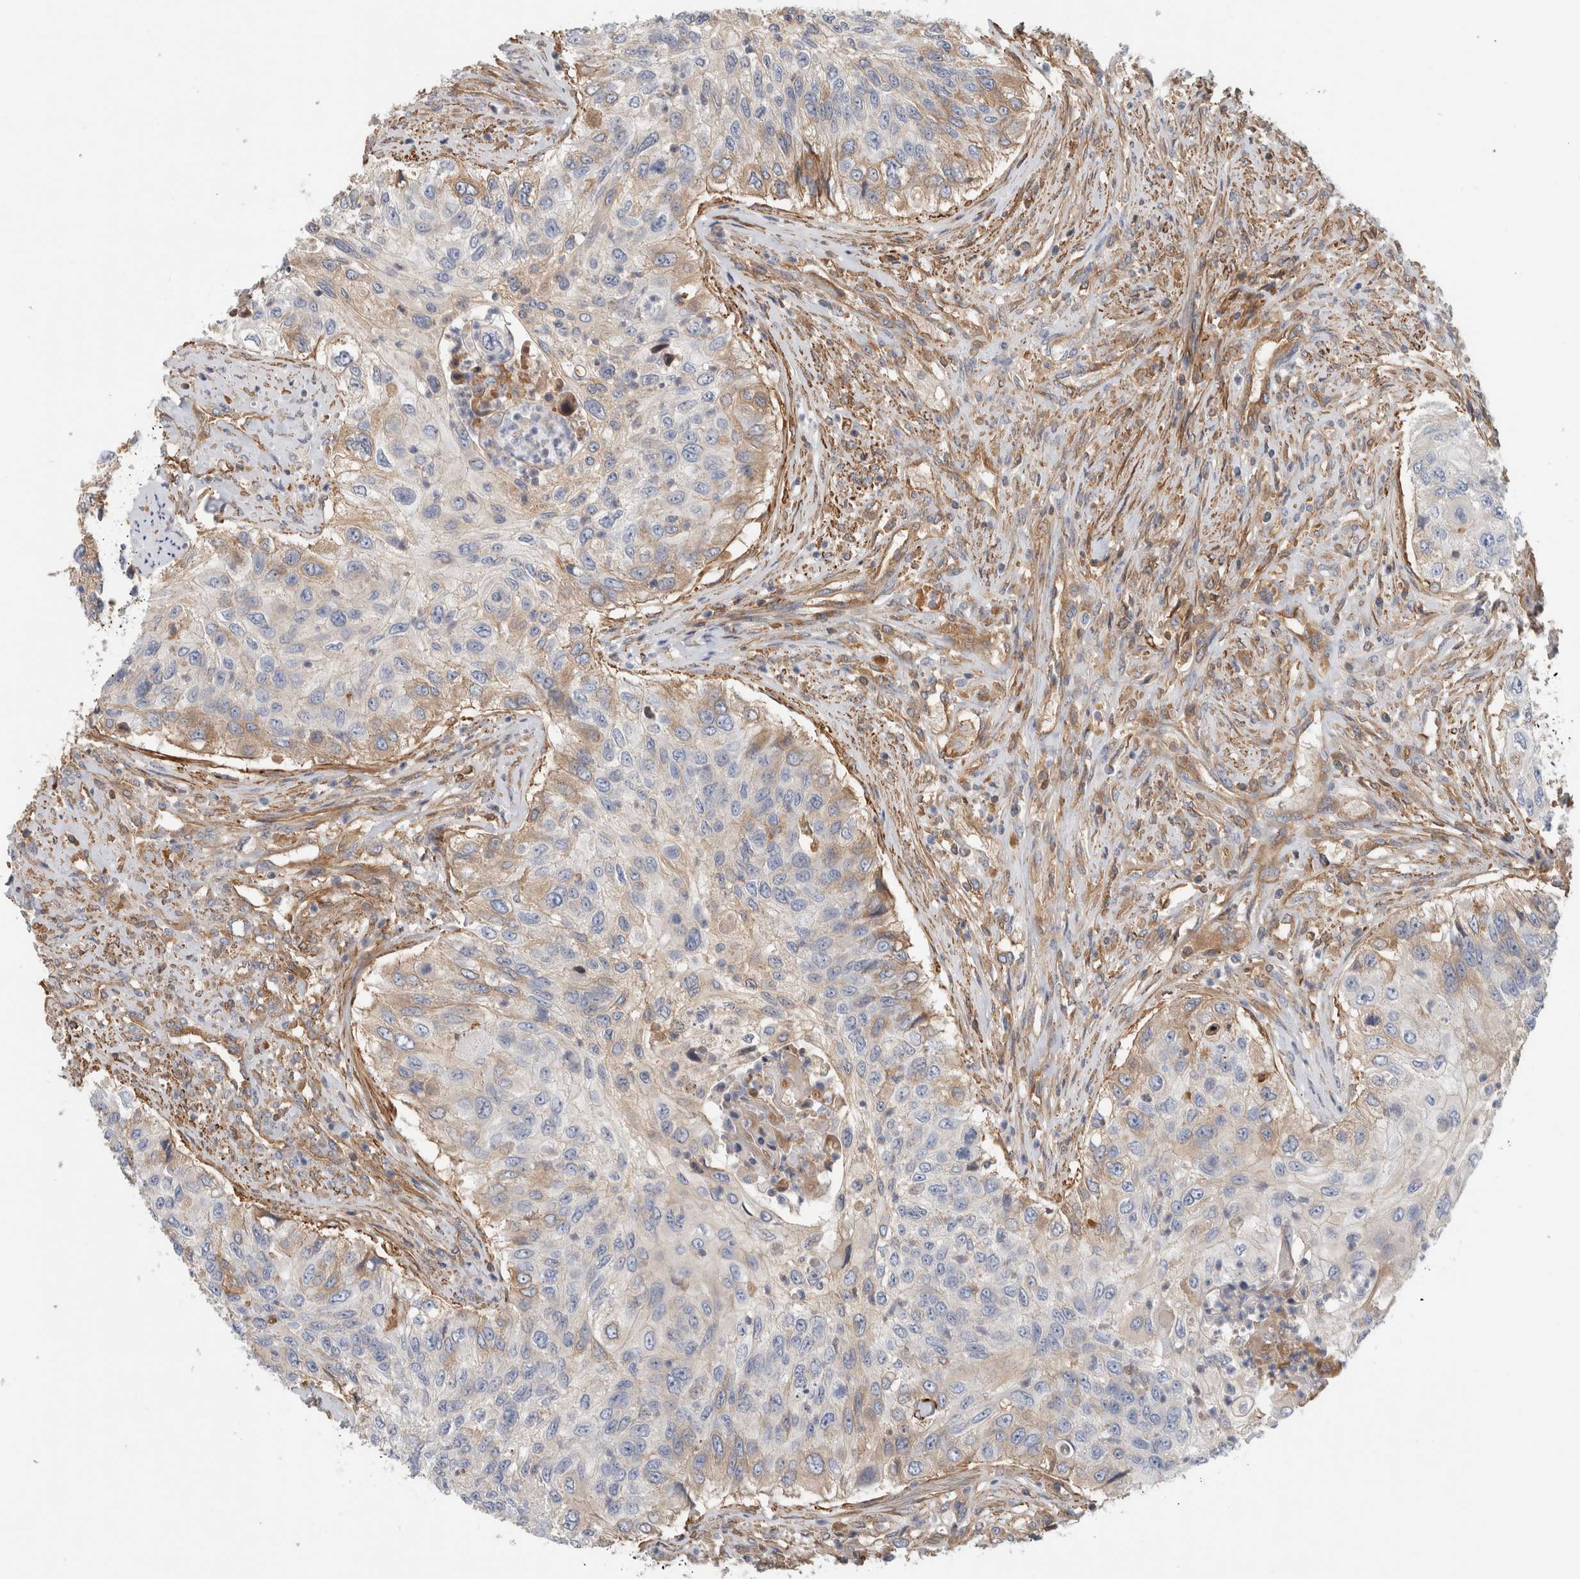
{"staining": {"intensity": "weak", "quantity": "<25%", "location": "cytoplasmic/membranous"}, "tissue": "urothelial cancer", "cell_type": "Tumor cells", "image_type": "cancer", "snomed": [{"axis": "morphology", "description": "Urothelial carcinoma, High grade"}, {"axis": "topography", "description": "Urinary bladder"}], "caption": "Tumor cells show no significant positivity in high-grade urothelial carcinoma.", "gene": "CFI", "patient": {"sex": "female", "age": 60}}